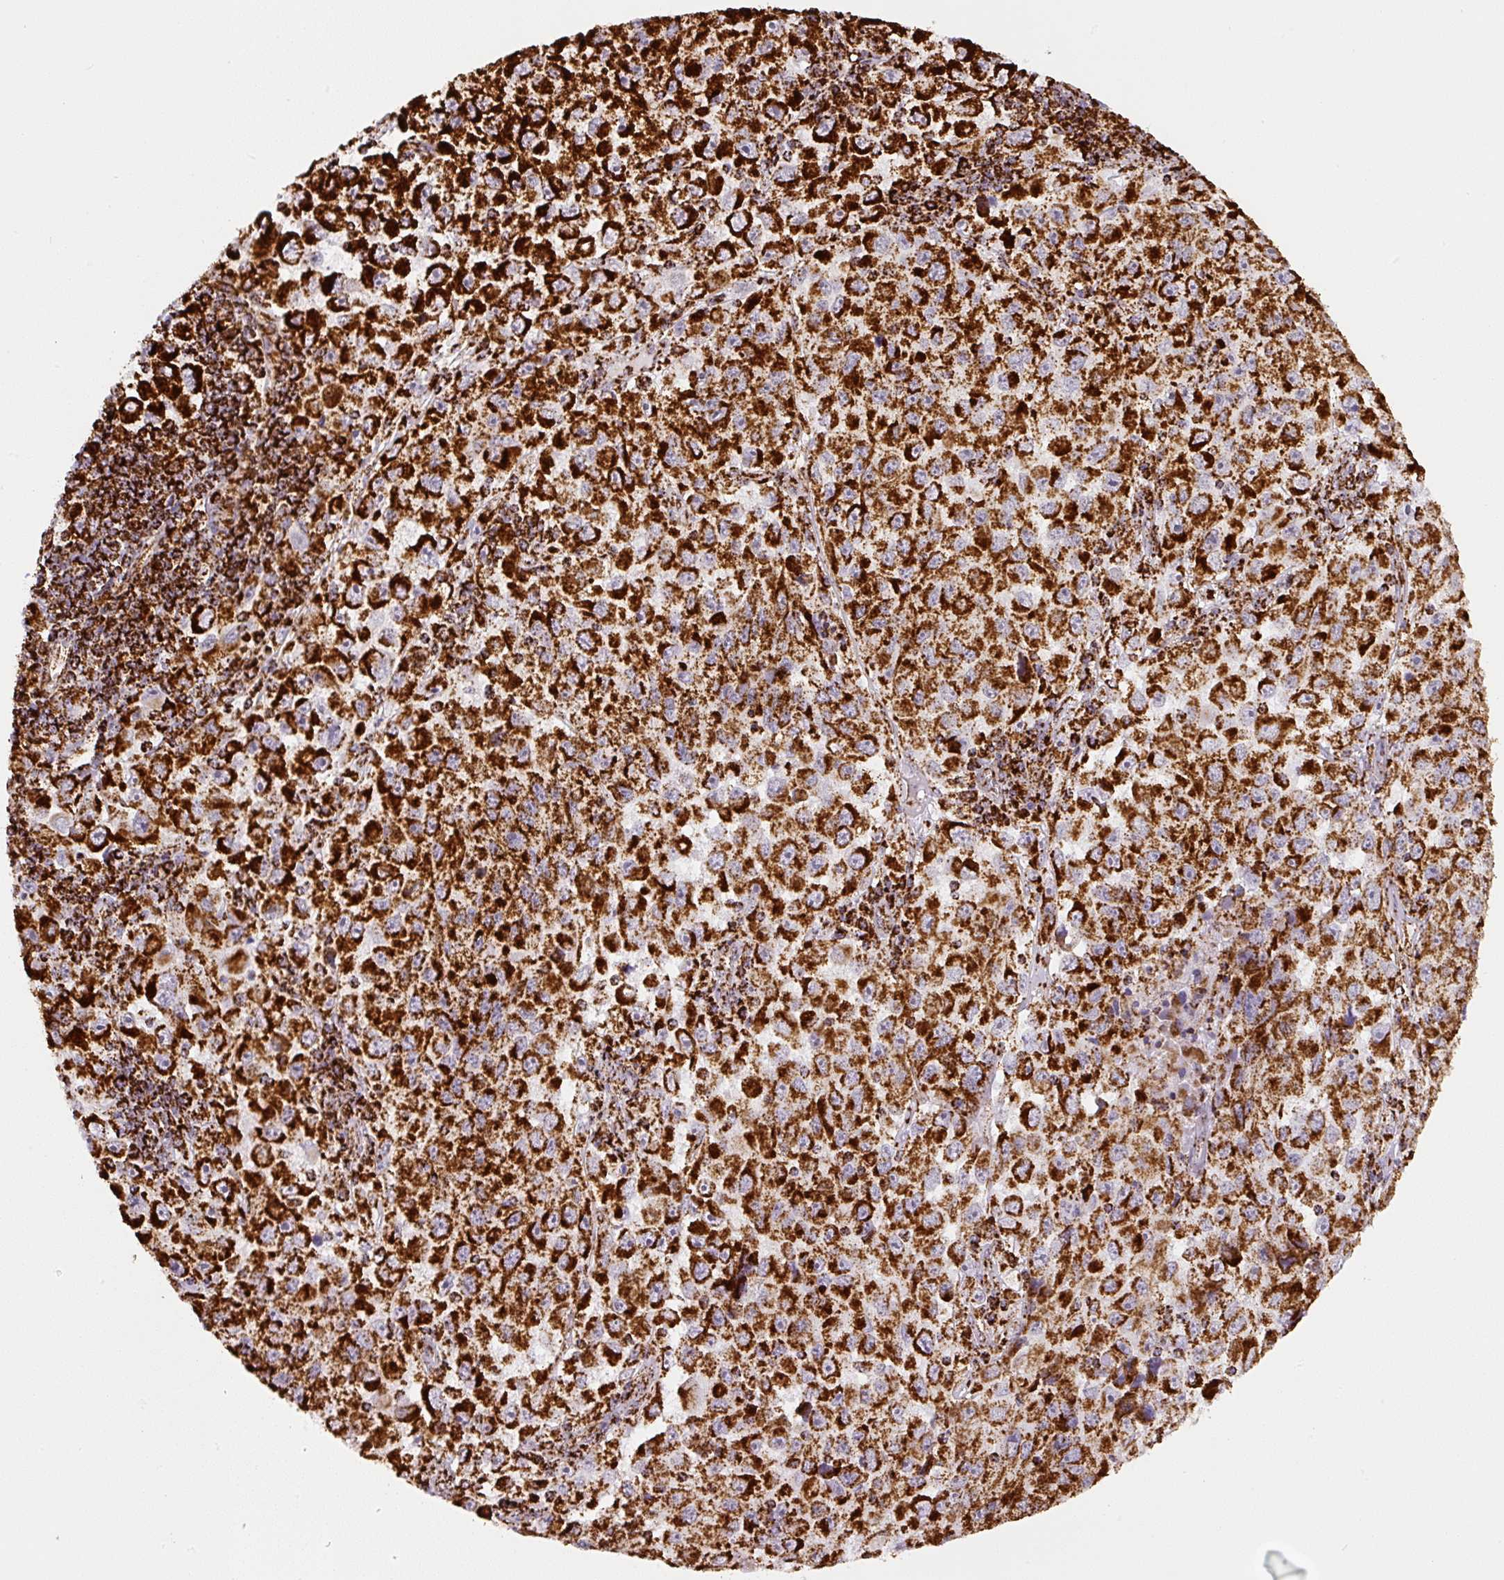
{"staining": {"intensity": "strong", "quantity": ">75%", "location": "cytoplasmic/membranous"}, "tissue": "melanoma", "cell_type": "Tumor cells", "image_type": "cancer", "snomed": [{"axis": "morphology", "description": "Malignant melanoma, Metastatic site"}, {"axis": "topography", "description": "Lymph node"}], "caption": "This image shows IHC staining of human melanoma, with high strong cytoplasmic/membranous expression in approximately >75% of tumor cells.", "gene": "ATP5F1A", "patient": {"sex": "female", "age": 67}}